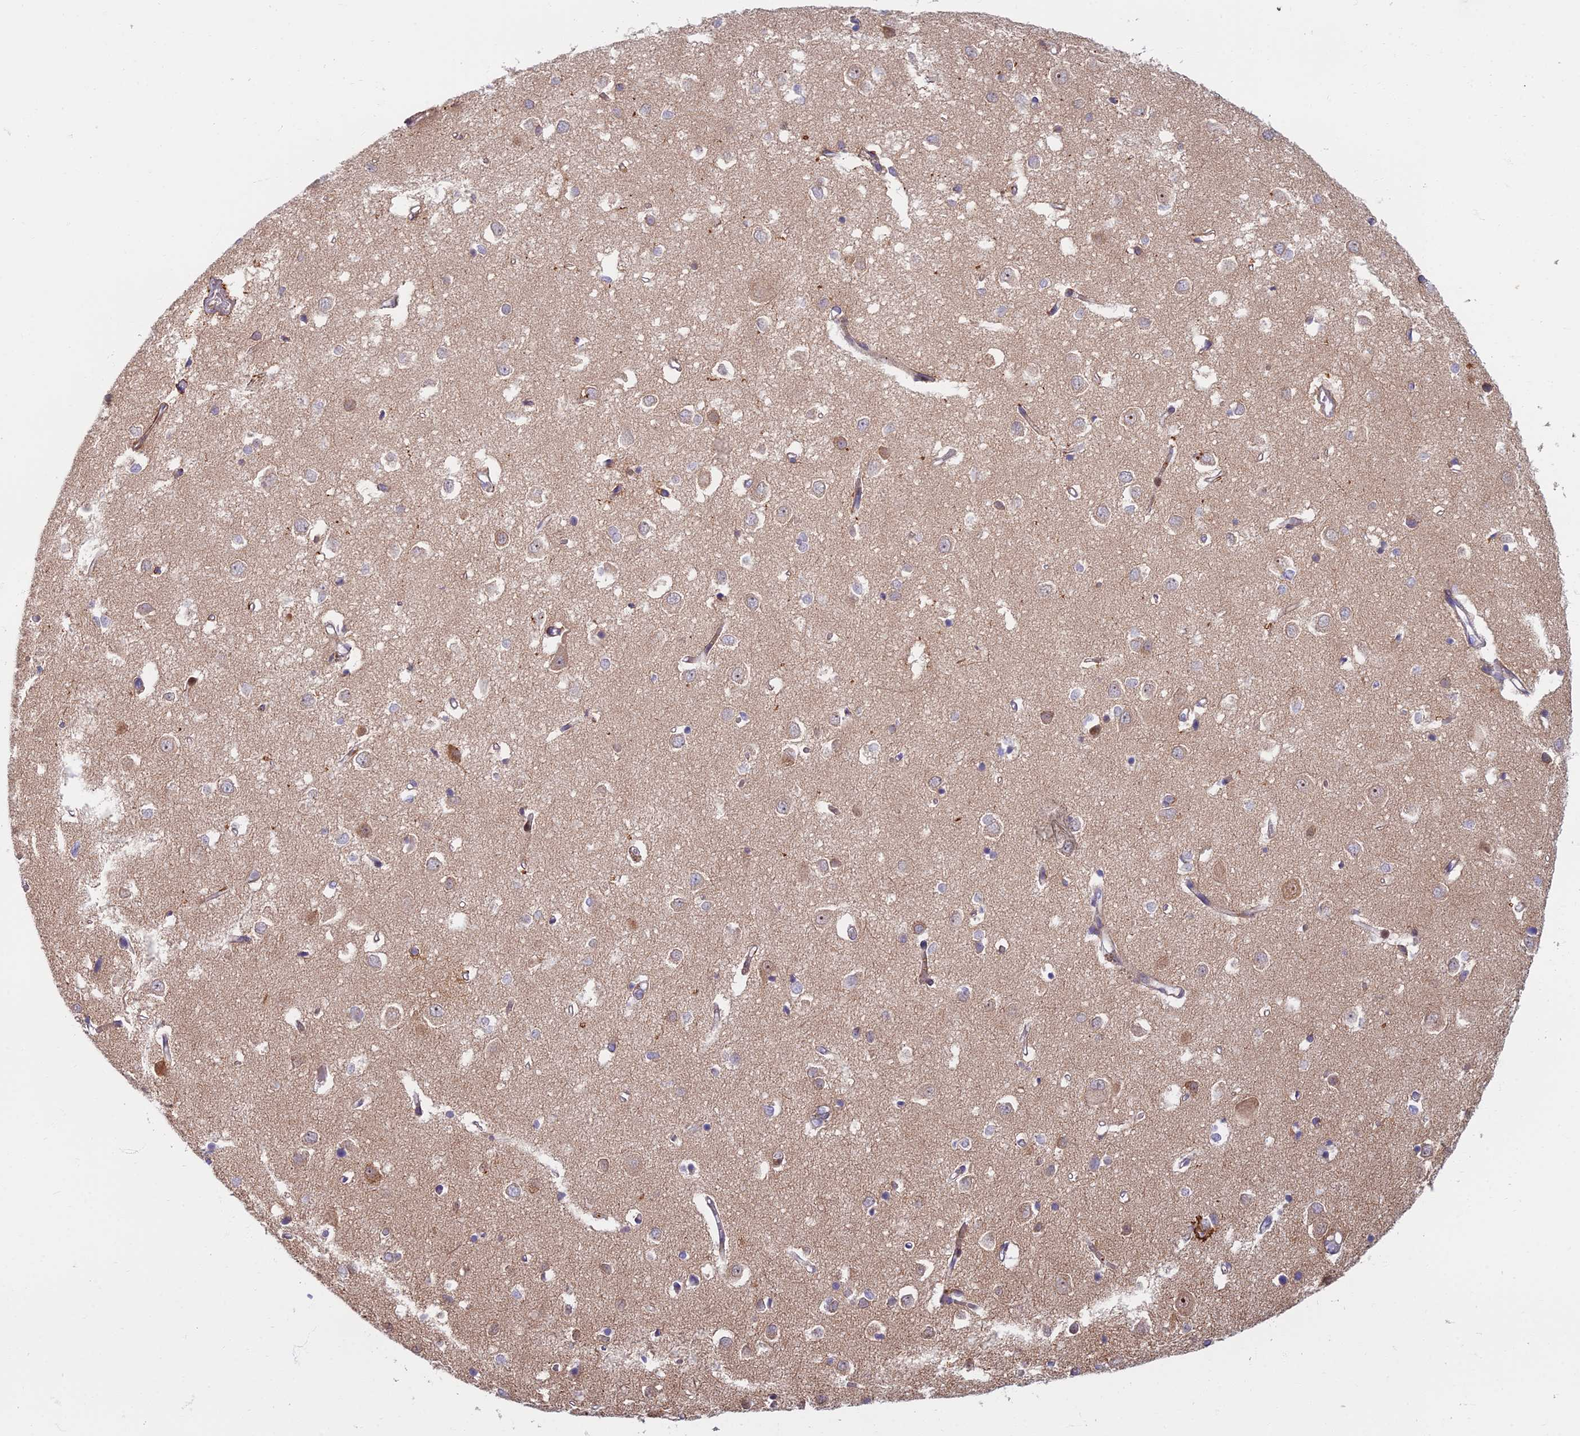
{"staining": {"intensity": "negative", "quantity": "none", "location": "none"}, "tissue": "cerebral cortex", "cell_type": "Endothelial cells", "image_type": "normal", "snomed": [{"axis": "morphology", "description": "Normal tissue, NOS"}, {"axis": "topography", "description": "Cerebral cortex"}], "caption": "An immunohistochemistry image of normal cerebral cortex is shown. There is no staining in endothelial cells of cerebral cortex.", "gene": "C15orf40", "patient": {"sex": "female", "age": 64}}